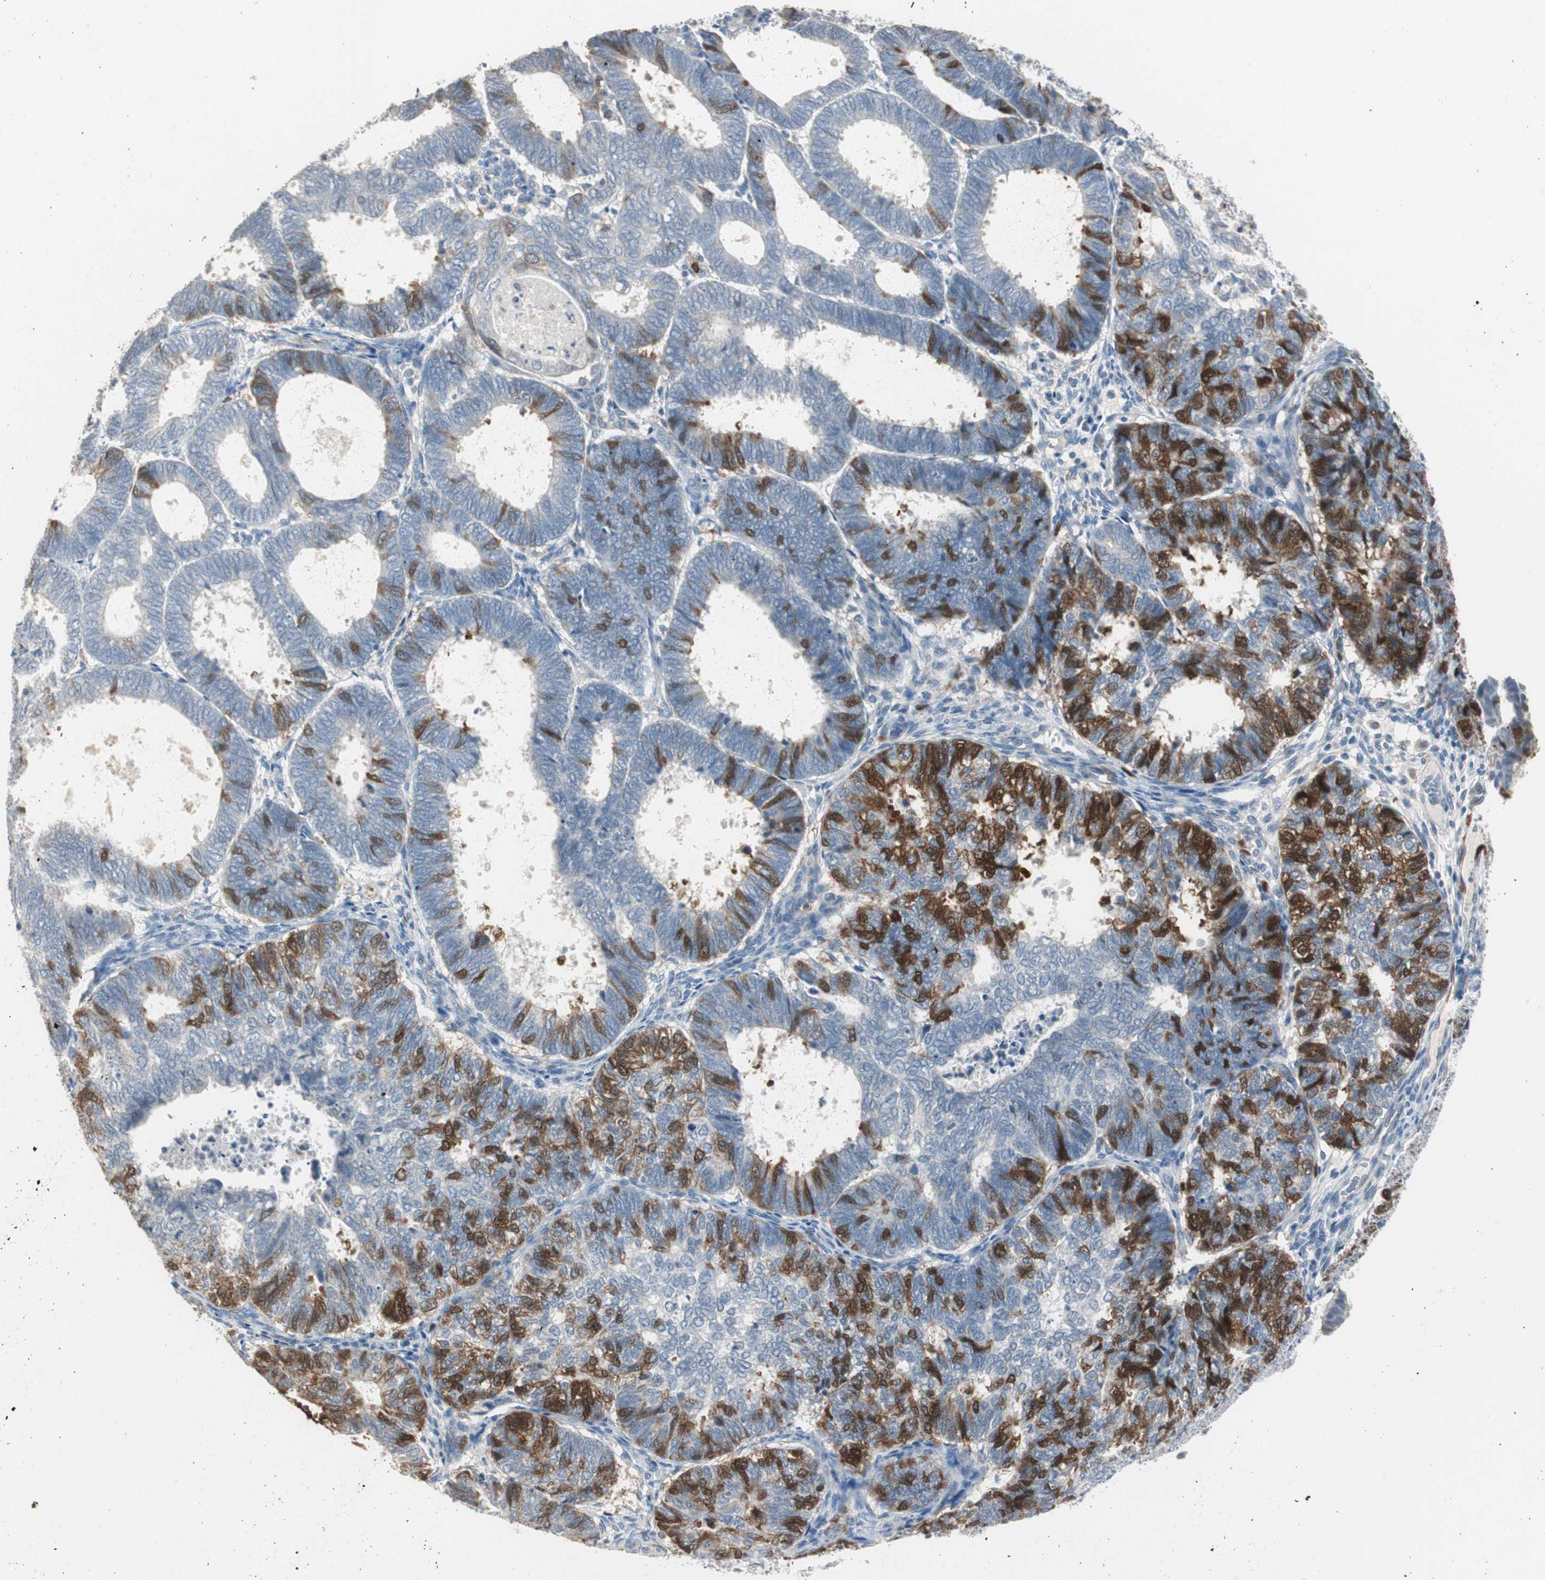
{"staining": {"intensity": "strong", "quantity": "<25%", "location": "cytoplasmic/membranous"}, "tissue": "endometrial cancer", "cell_type": "Tumor cells", "image_type": "cancer", "snomed": [{"axis": "morphology", "description": "Adenocarcinoma, NOS"}, {"axis": "topography", "description": "Uterus"}], "caption": "A medium amount of strong cytoplasmic/membranous positivity is identified in about <25% of tumor cells in endometrial adenocarcinoma tissue. (Brightfield microscopy of DAB IHC at high magnification).", "gene": "TK1", "patient": {"sex": "female", "age": 60}}